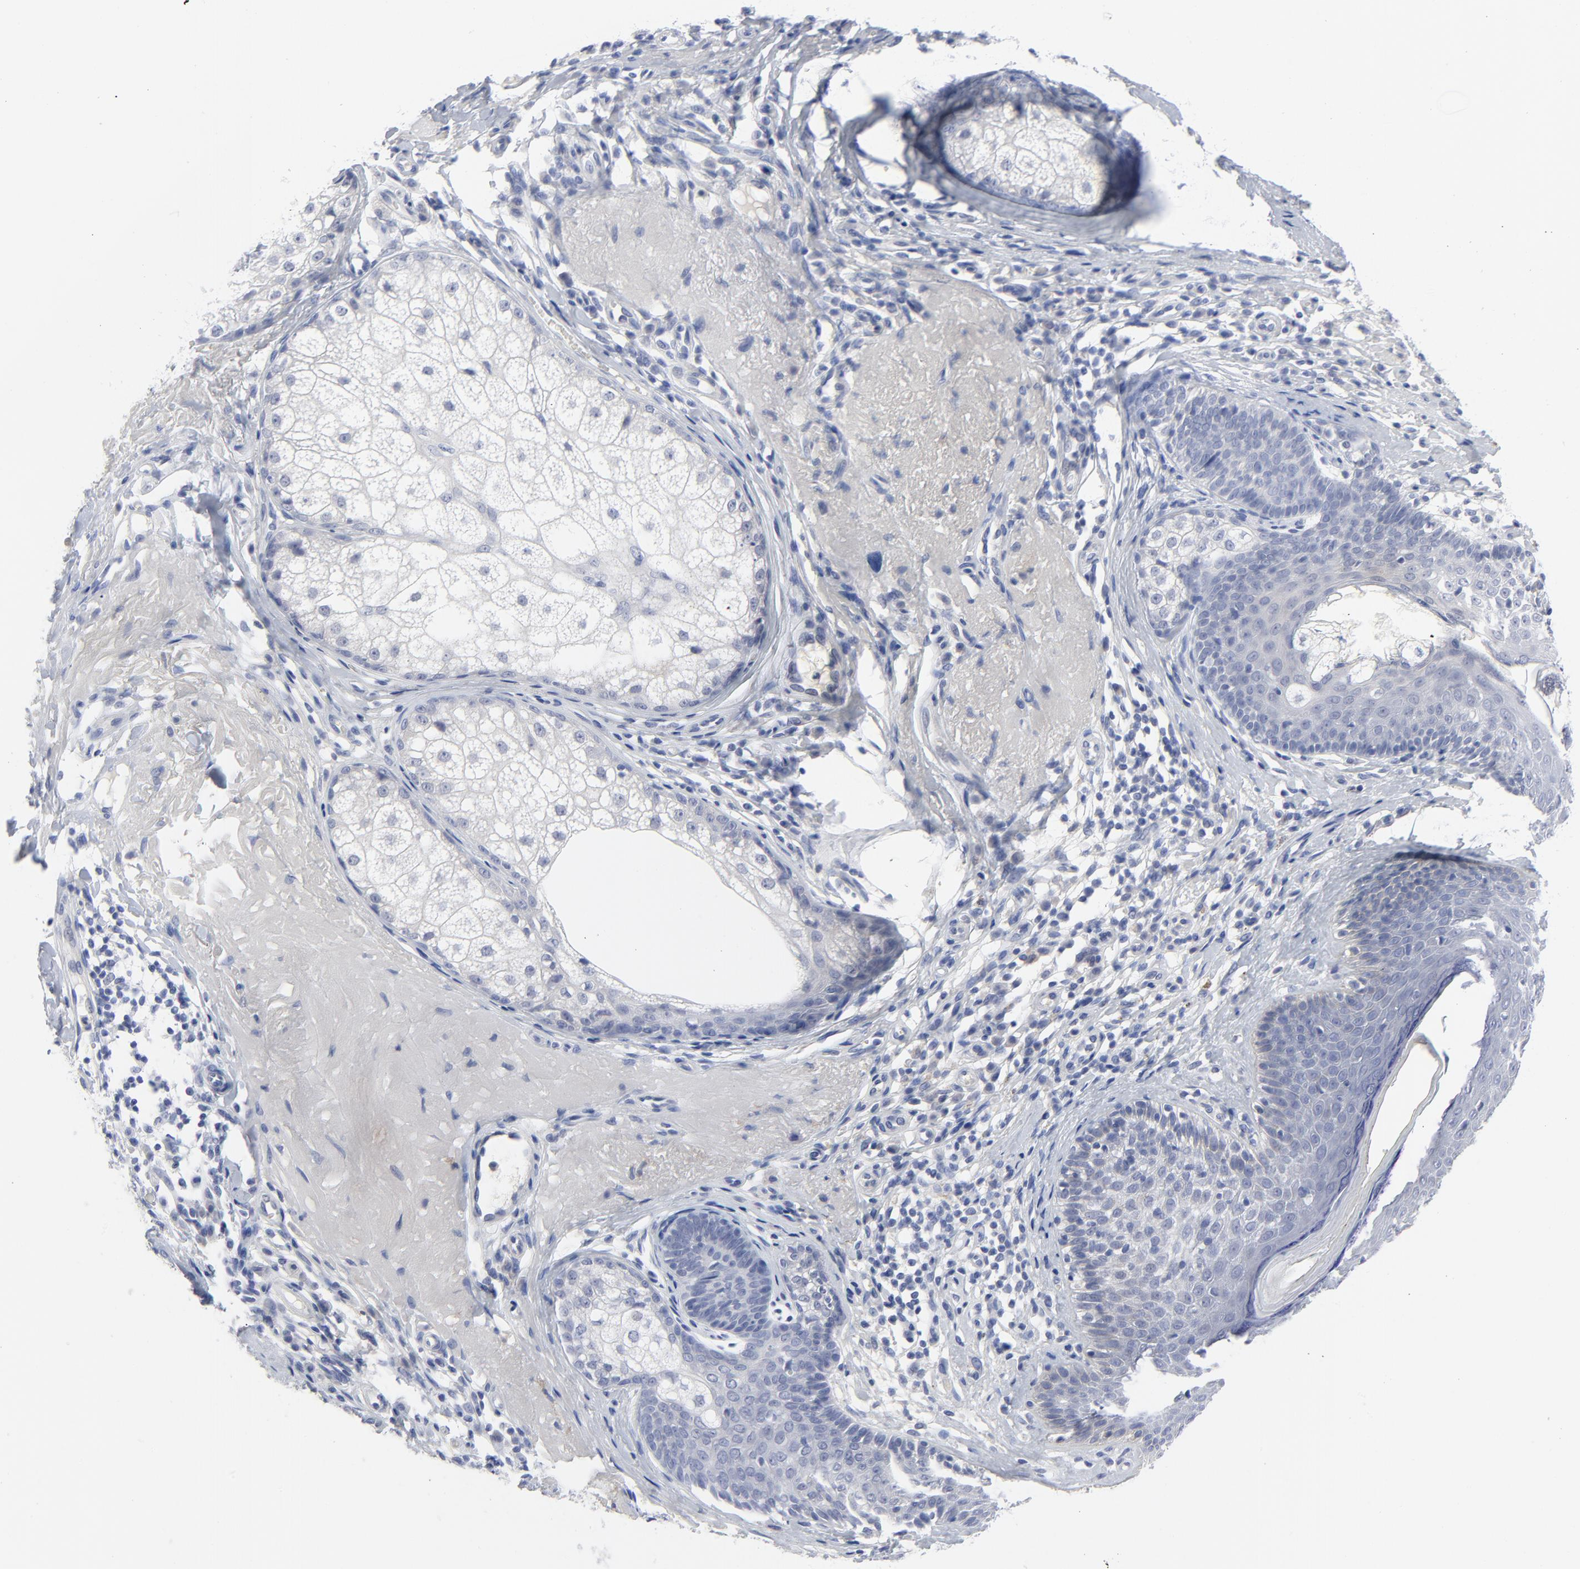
{"staining": {"intensity": "negative", "quantity": "none", "location": "none"}, "tissue": "skin cancer", "cell_type": "Tumor cells", "image_type": "cancer", "snomed": [{"axis": "morphology", "description": "Basal cell carcinoma"}, {"axis": "topography", "description": "Skin"}], "caption": "Immunohistochemistry of skin cancer displays no expression in tumor cells.", "gene": "CLEC4G", "patient": {"sex": "male", "age": 74}}